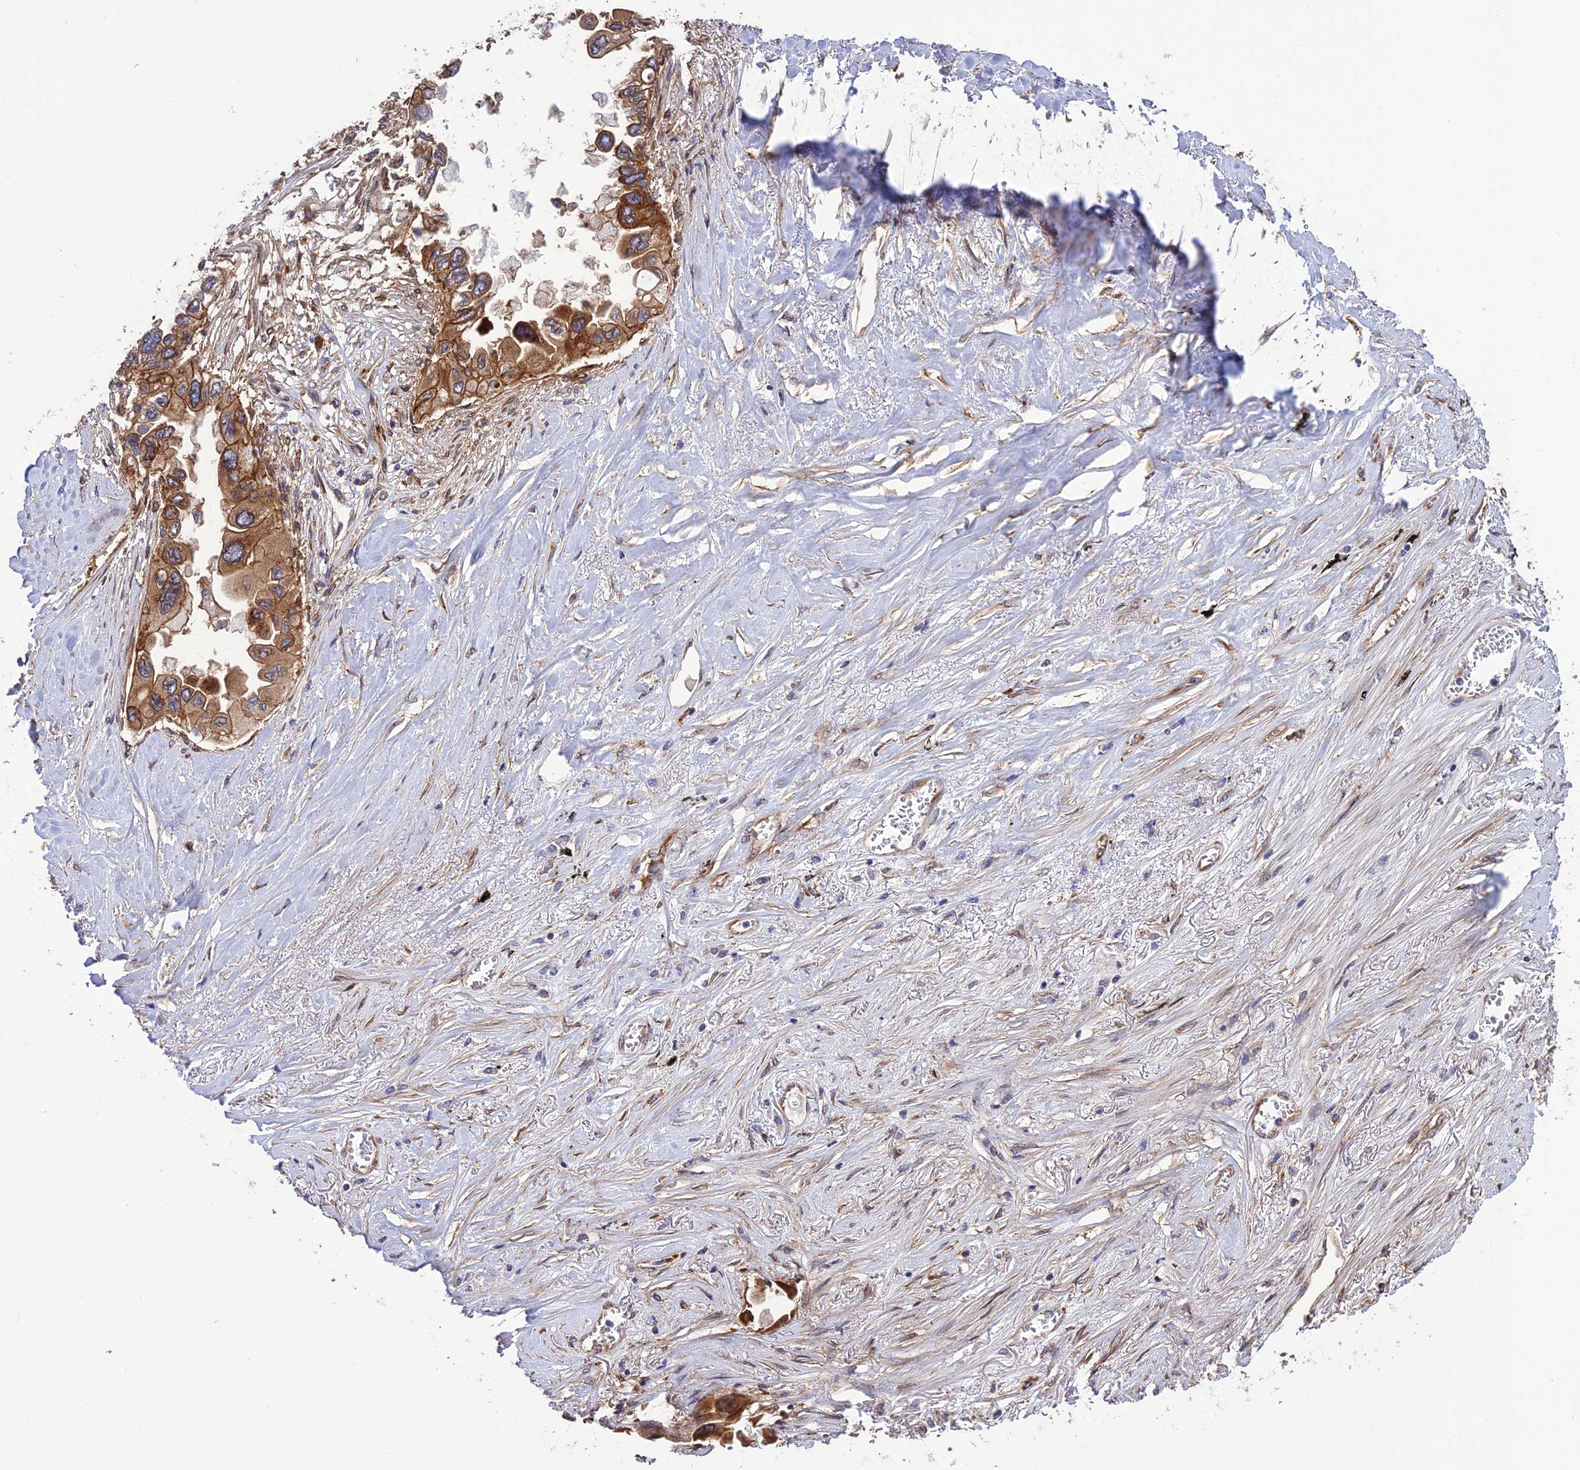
{"staining": {"intensity": "strong", "quantity": ">75%", "location": "cytoplasmic/membranous"}, "tissue": "lung cancer", "cell_type": "Tumor cells", "image_type": "cancer", "snomed": [{"axis": "morphology", "description": "Adenocarcinoma, NOS"}, {"axis": "topography", "description": "Lung"}], "caption": "Strong cytoplasmic/membranous protein expression is seen in about >75% of tumor cells in lung cancer (adenocarcinoma).", "gene": "CRTAP", "patient": {"sex": "female", "age": 76}}